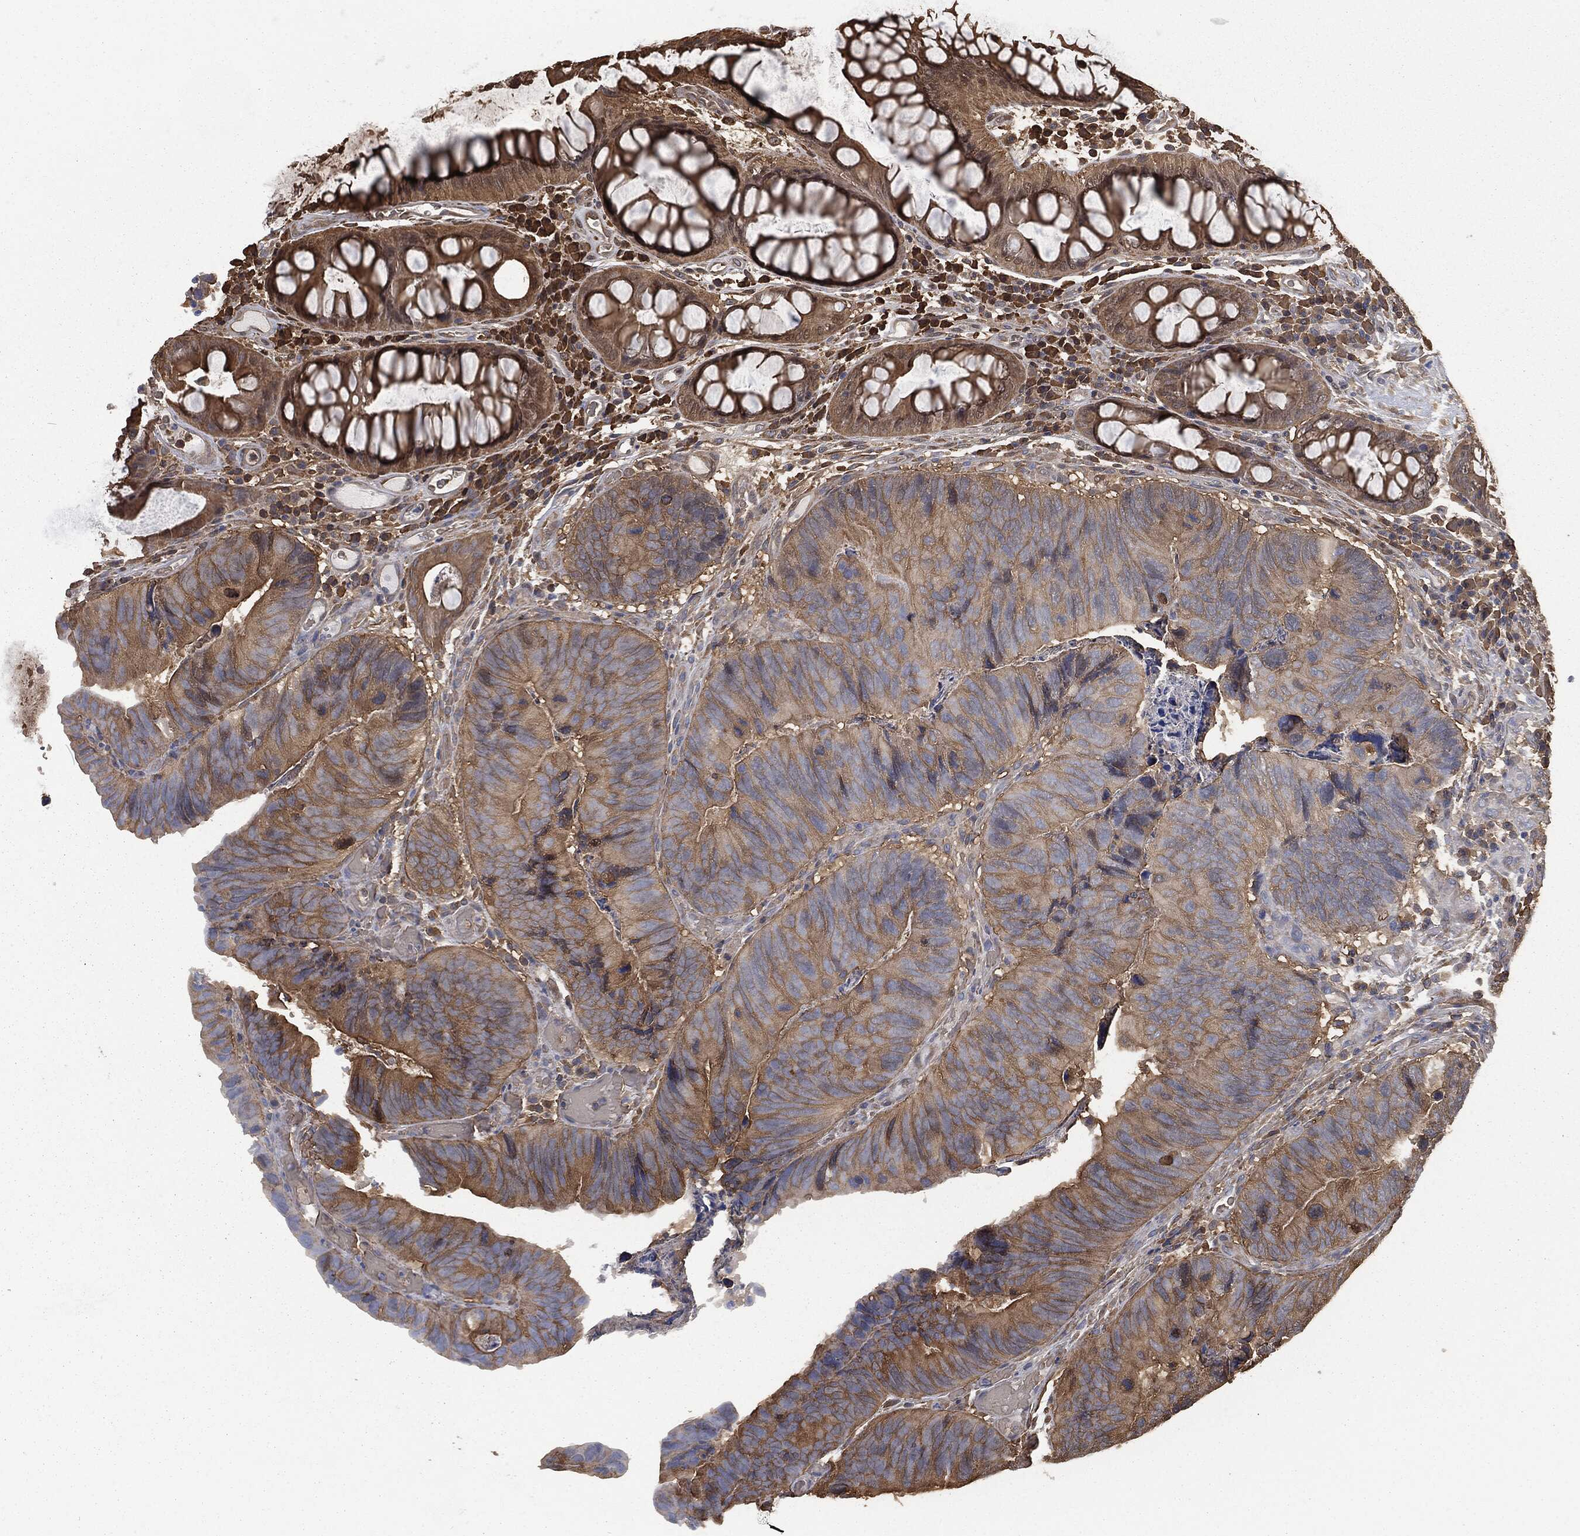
{"staining": {"intensity": "moderate", "quantity": "<25%", "location": "cytoplasmic/membranous"}, "tissue": "colorectal cancer", "cell_type": "Tumor cells", "image_type": "cancer", "snomed": [{"axis": "morphology", "description": "Adenocarcinoma, NOS"}, {"axis": "topography", "description": "Colon"}], "caption": "Immunohistochemical staining of colorectal adenocarcinoma shows low levels of moderate cytoplasmic/membranous protein staining in about <25% of tumor cells.", "gene": "PRDX4", "patient": {"sex": "female", "age": 67}}